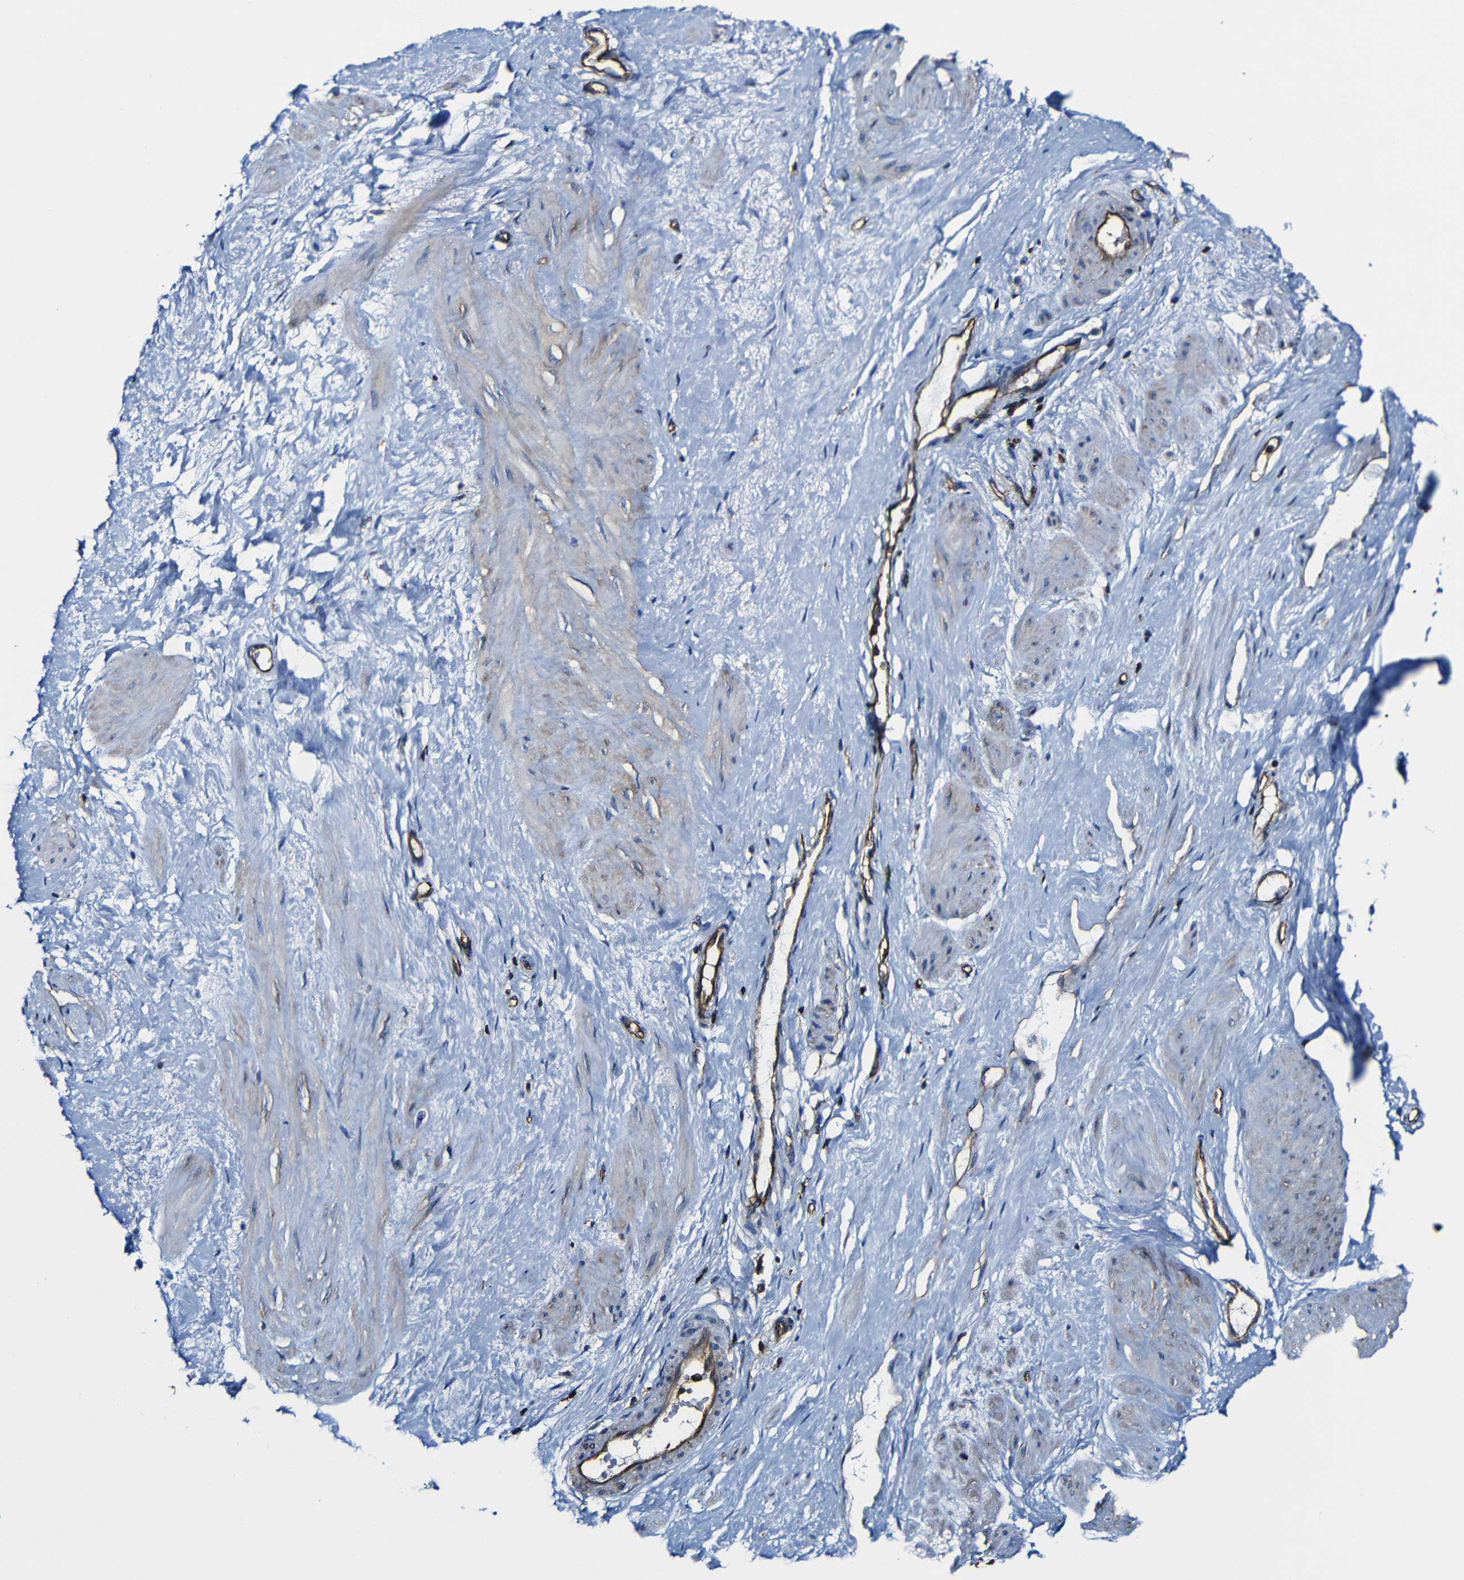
{"staining": {"intensity": "negative", "quantity": "none", "location": "none"}, "tissue": "adipose tissue", "cell_type": "Adipocytes", "image_type": "normal", "snomed": [{"axis": "morphology", "description": "Normal tissue, NOS"}, {"axis": "topography", "description": "Soft tissue"}, {"axis": "topography", "description": "Vascular tissue"}], "caption": "A high-resolution micrograph shows IHC staining of normal adipose tissue, which shows no significant positivity in adipocytes.", "gene": "MSN", "patient": {"sex": "female", "age": 35}}